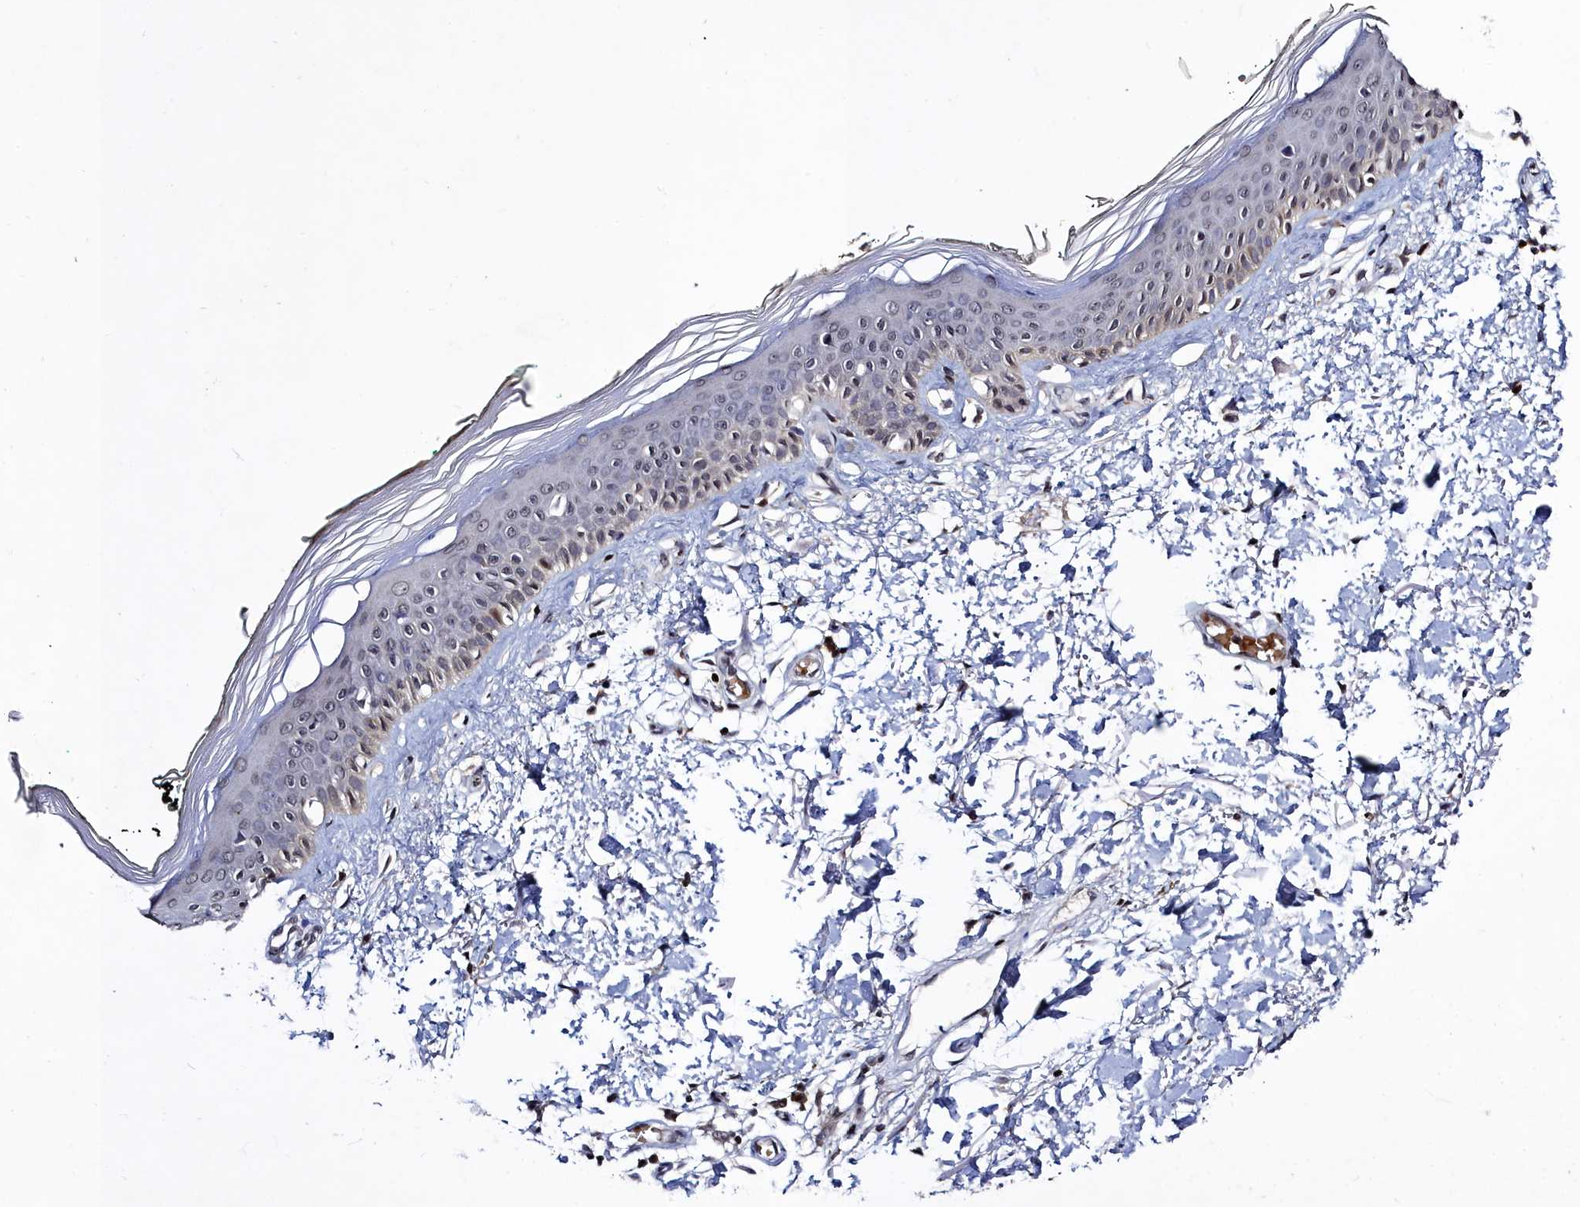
{"staining": {"intensity": "moderate", "quantity": ">75%", "location": "cytoplasmic/membranous"}, "tissue": "skin", "cell_type": "Fibroblasts", "image_type": "normal", "snomed": [{"axis": "morphology", "description": "Normal tissue, NOS"}, {"axis": "topography", "description": "Skin"}], "caption": "Skin stained with DAB (3,3'-diaminobenzidine) IHC demonstrates medium levels of moderate cytoplasmic/membranous expression in about >75% of fibroblasts.", "gene": "FZD4", "patient": {"sex": "male", "age": 62}}